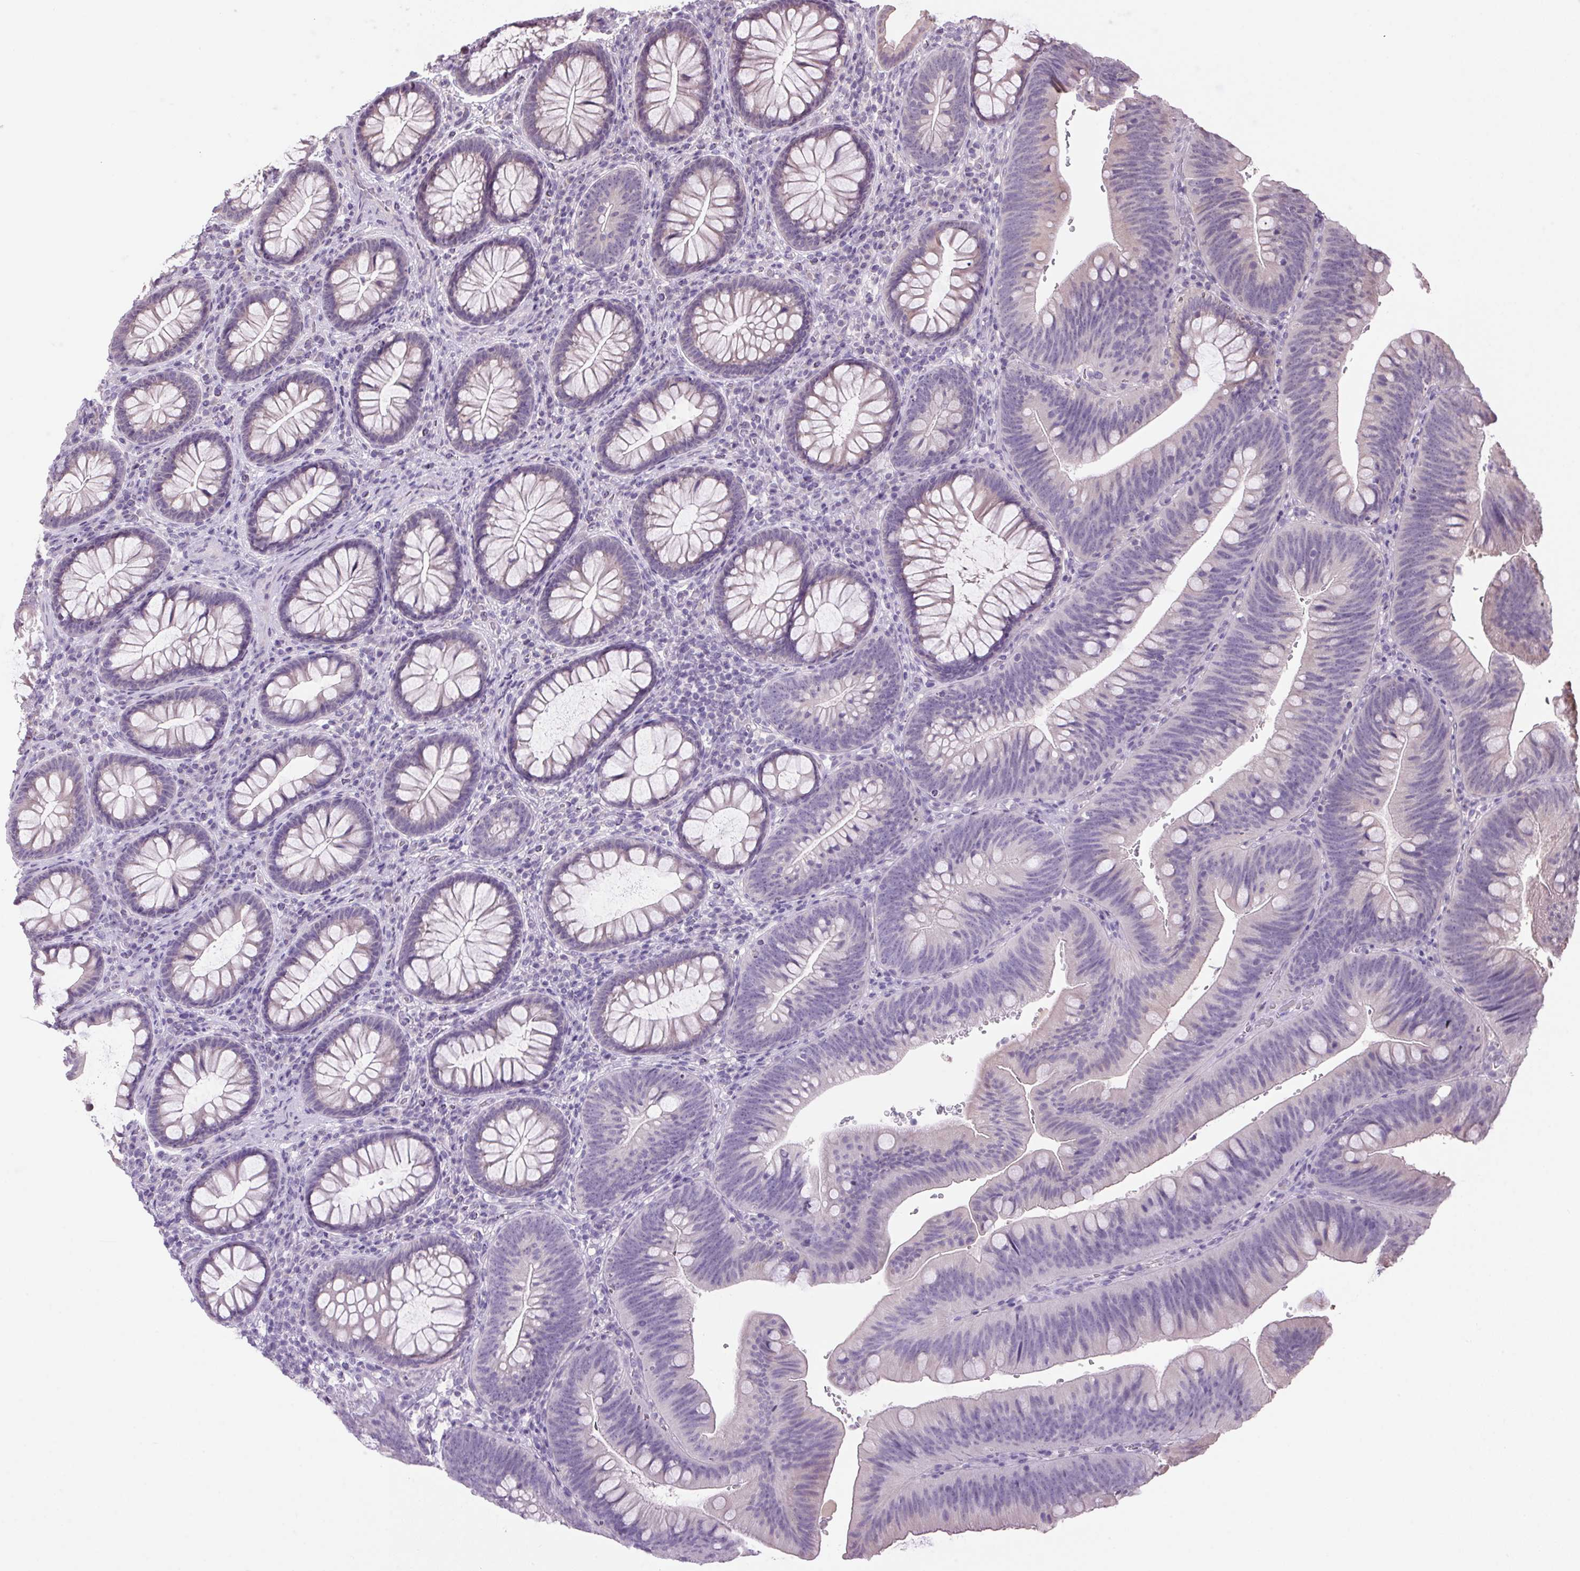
{"staining": {"intensity": "negative", "quantity": "none", "location": "none"}, "tissue": "colon", "cell_type": "Endothelial cells", "image_type": "normal", "snomed": [{"axis": "morphology", "description": "Normal tissue, NOS"}, {"axis": "morphology", "description": "Adenoma, NOS"}, {"axis": "topography", "description": "Soft tissue"}, {"axis": "topography", "description": "Colon"}], "caption": "Immunohistochemistry micrograph of benign colon stained for a protein (brown), which shows no expression in endothelial cells.", "gene": "VWA3B", "patient": {"sex": "male", "age": 47}}